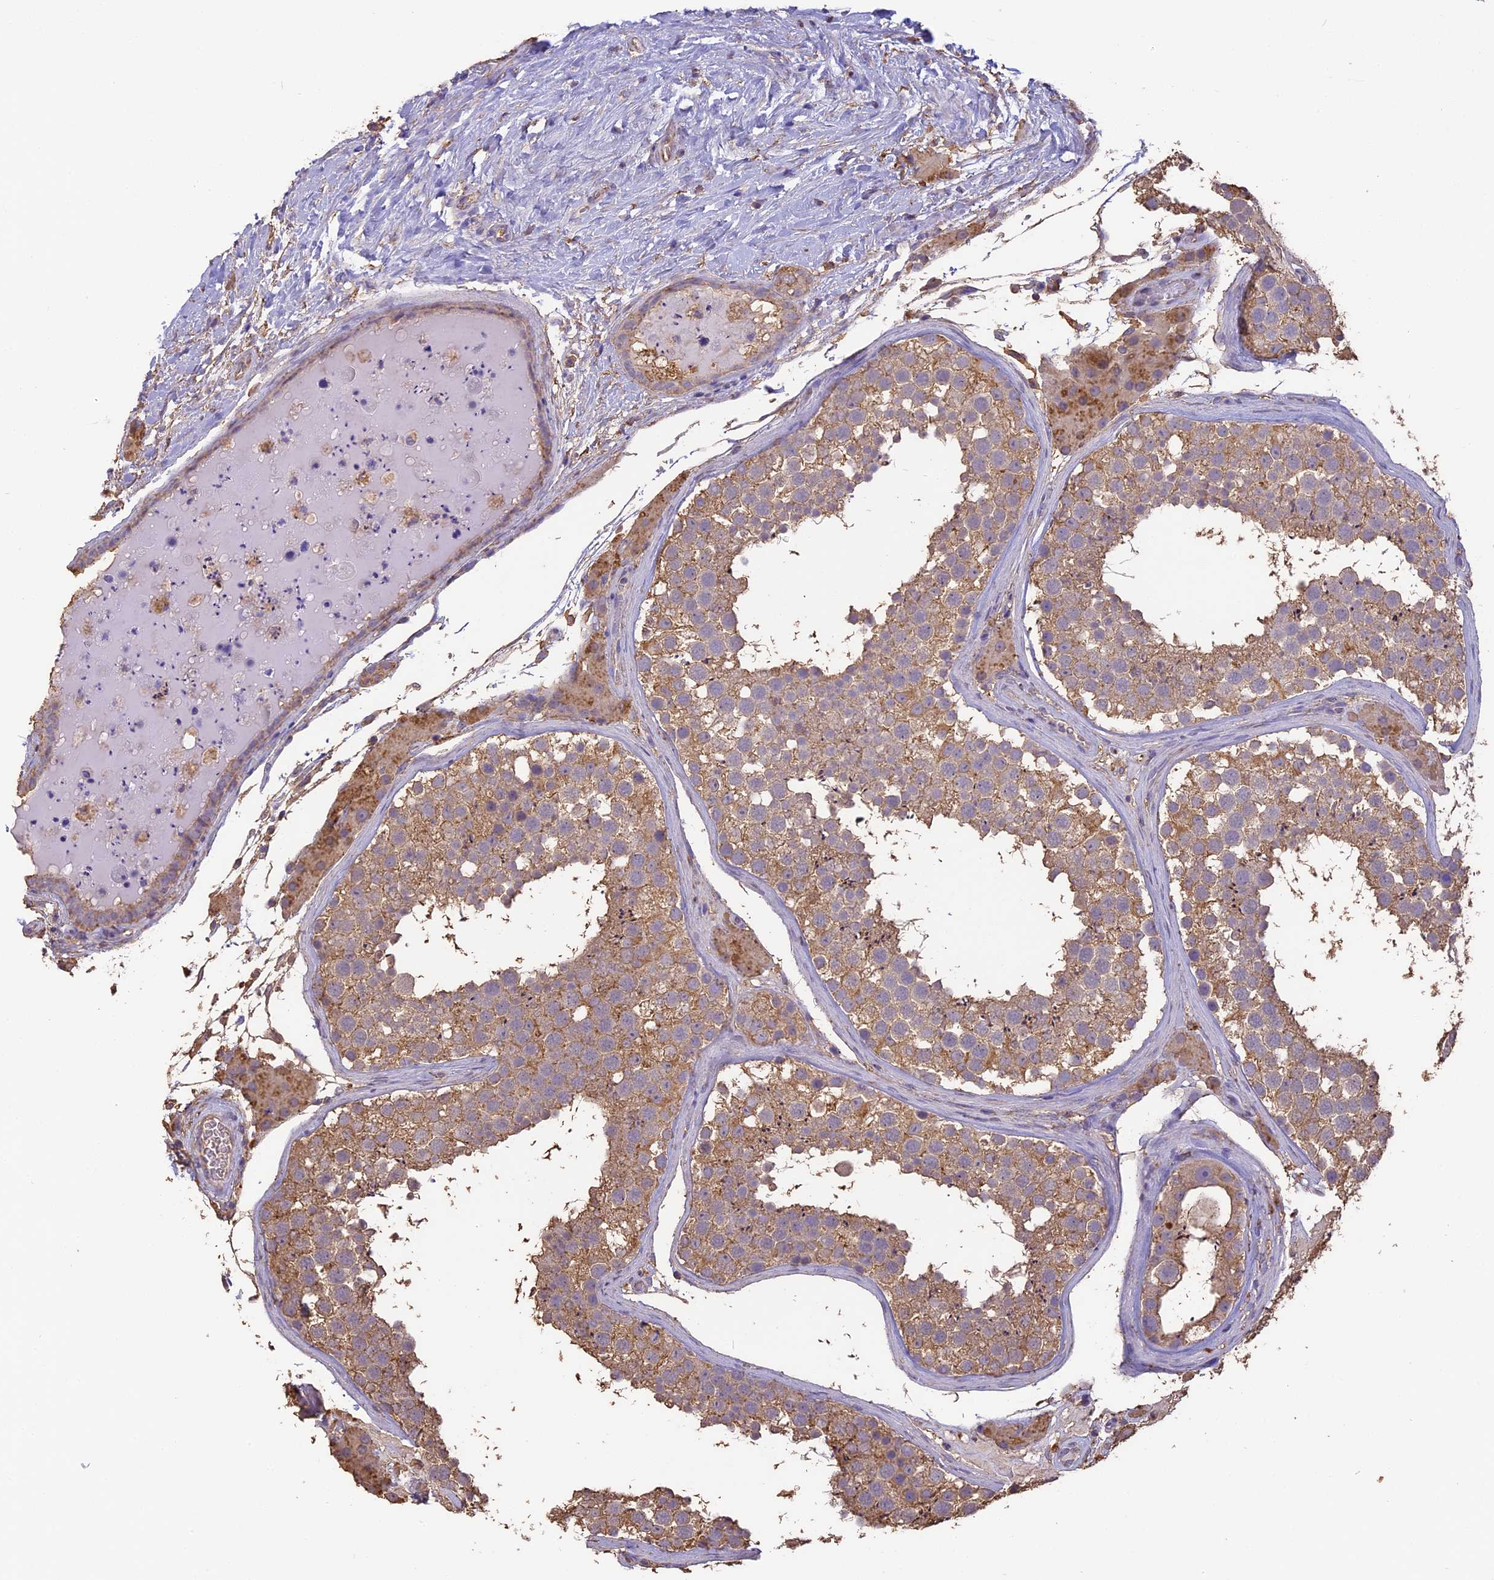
{"staining": {"intensity": "moderate", "quantity": "25%-75%", "location": "cytoplasmic/membranous"}, "tissue": "testis", "cell_type": "Cells in seminiferous ducts", "image_type": "normal", "snomed": [{"axis": "morphology", "description": "Normal tissue, NOS"}, {"axis": "topography", "description": "Testis"}], "caption": "IHC (DAB (3,3'-diaminobenzidine)) staining of unremarkable human testis reveals moderate cytoplasmic/membranous protein positivity in about 25%-75% of cells in seminiferous ducts.", "gene": "ARHGAP19", "patient": {"sex": "male", "age": 46}}